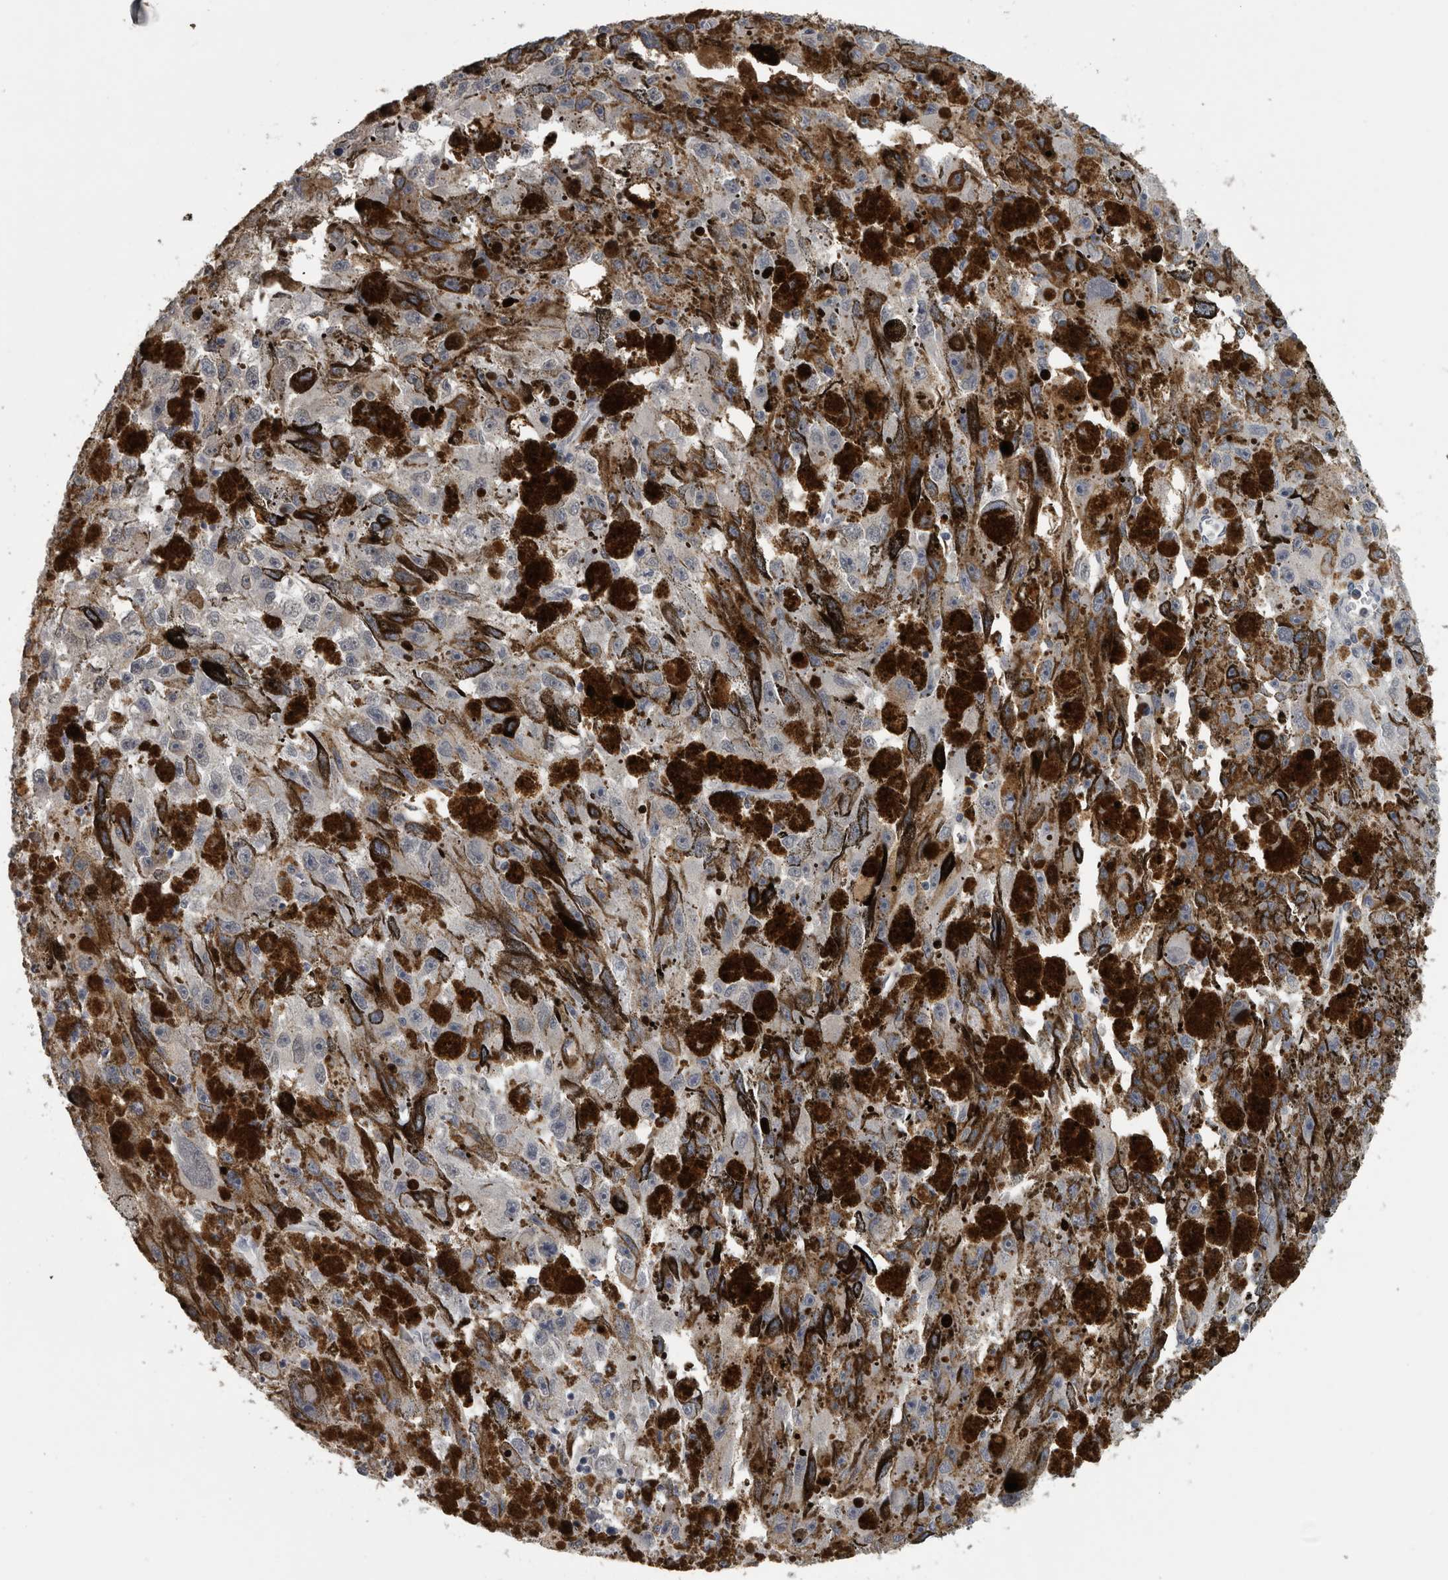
{"staining": {"intensity": "negative", "quantity": "none", "location": "none"}, "tissue": "melanoma", "cell_type": "Tumor cells", "image_type": "cancer", "snomed": [{"axis": "morphology", "description": "Malignant melanoma, NOS"}, {"axis": "topography", "description": "Skin"}], "caption": "Tumor cells show no significant protein staining in melanoma. (Stains: DAB immunohistochemistry (IHC) with hematoxylin counter stain, Microscopy: brightfield microscopy at high magnification).", "gene": "PIK3AP1", "patient": {"sex": "female", "age": 104}}